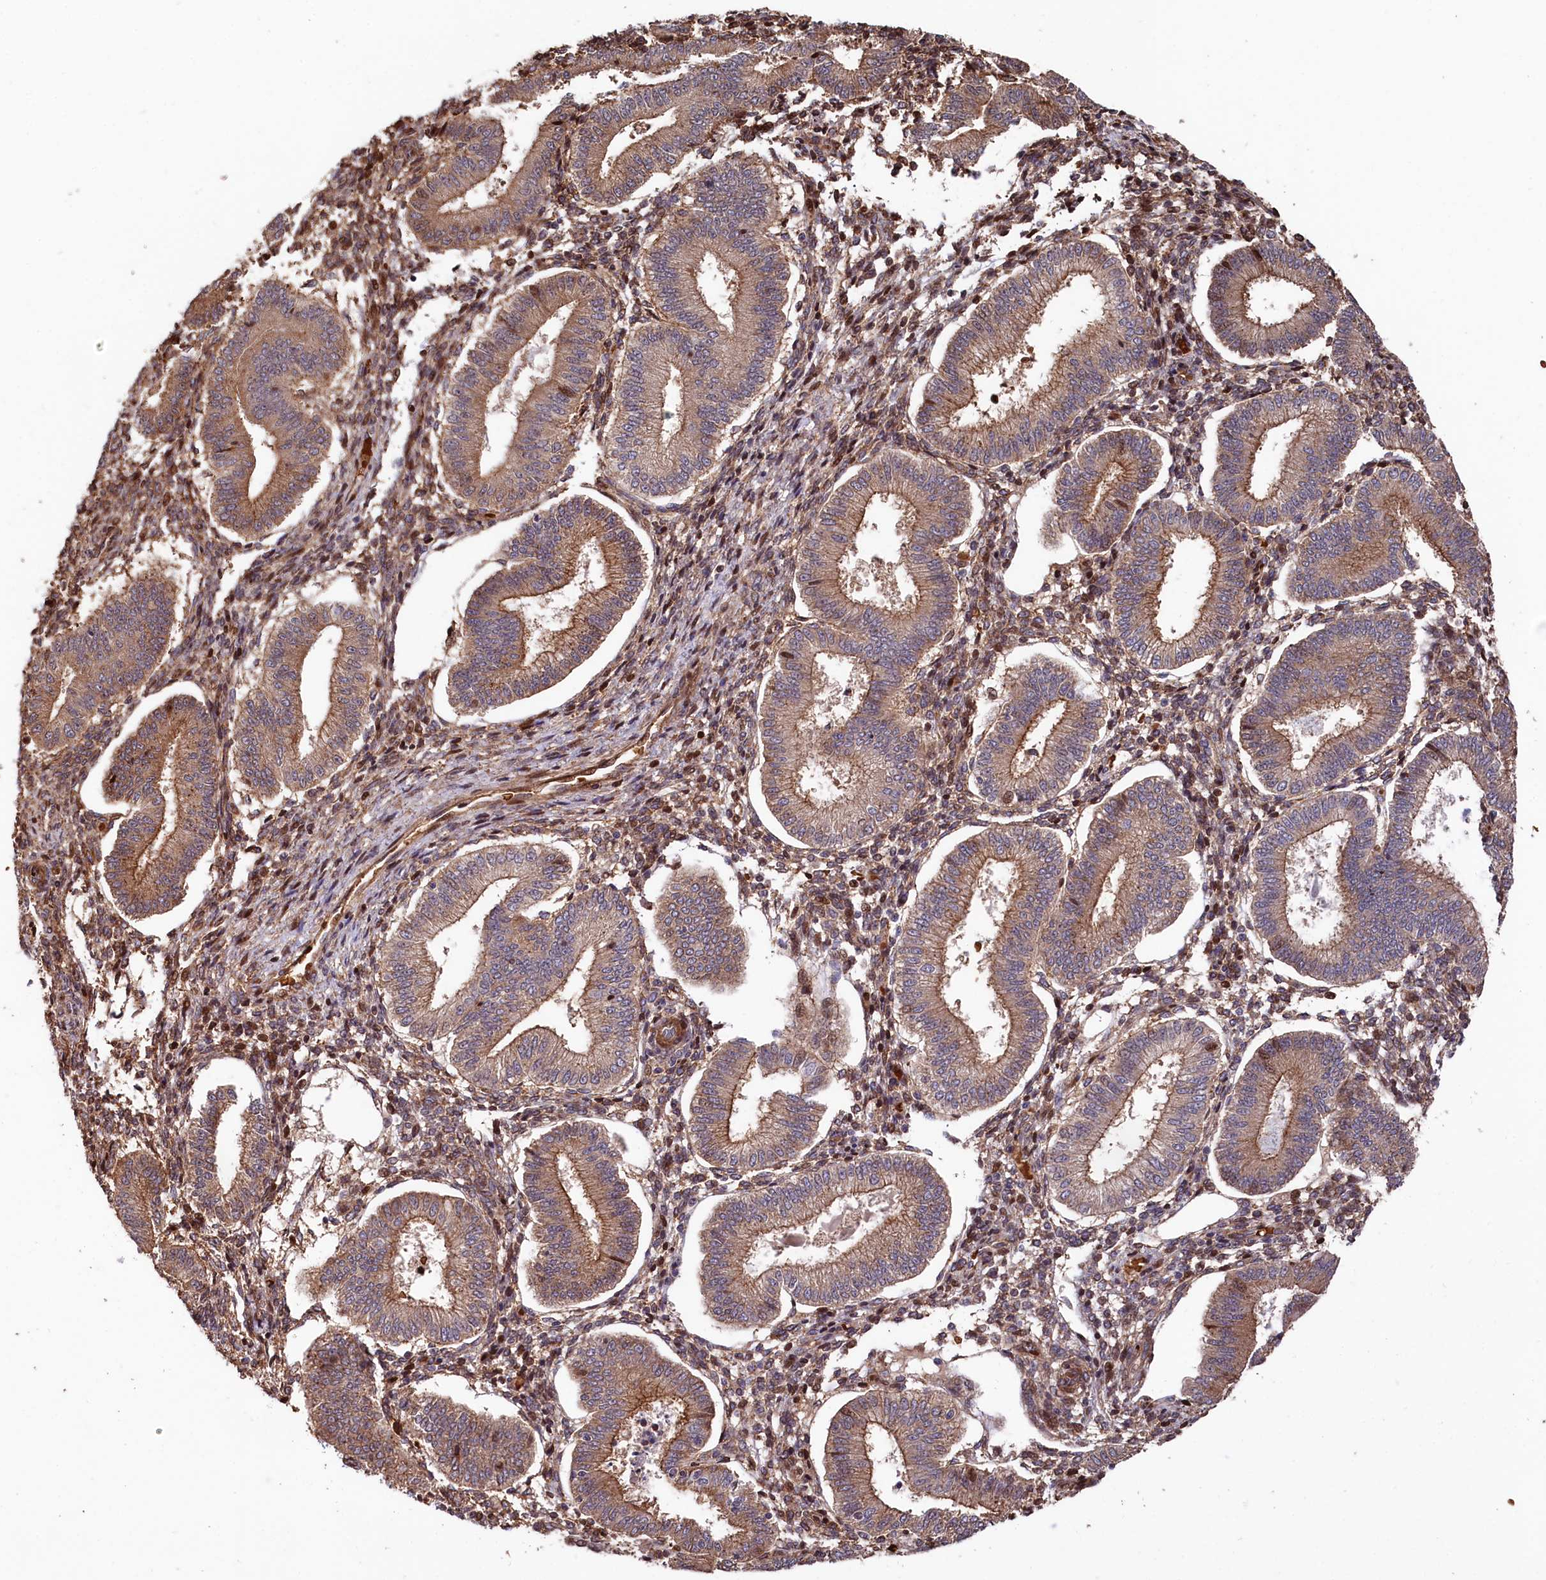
{"staining": {"intensity": "moderate", "quantity": "25%-75%", "location": "cytoplasmic/membranous"}, "tissue": "endometrium", "cell_type": "Cells in endometrial stroma", "image_type": "normal", "snomed": [{"axis": "morphology", "description": "Normal tissue, NOS"}, {"axis": "topography", "description": "Endometrium"}], "caption": "The photomicrograph reveals immunohistochemical staining of unremarkable endometrium. There is moderate cytoplasmic/membranous expression is present in approximately 25%-75% of cells in endometrial stroma. The protein is stained brown, and the nuclei are stained in blue (DAB IHC with brightfield microscopy, high magnification).", "gene": "TNKS1BP1", "patient": {"sex": "female", "age": 39}}